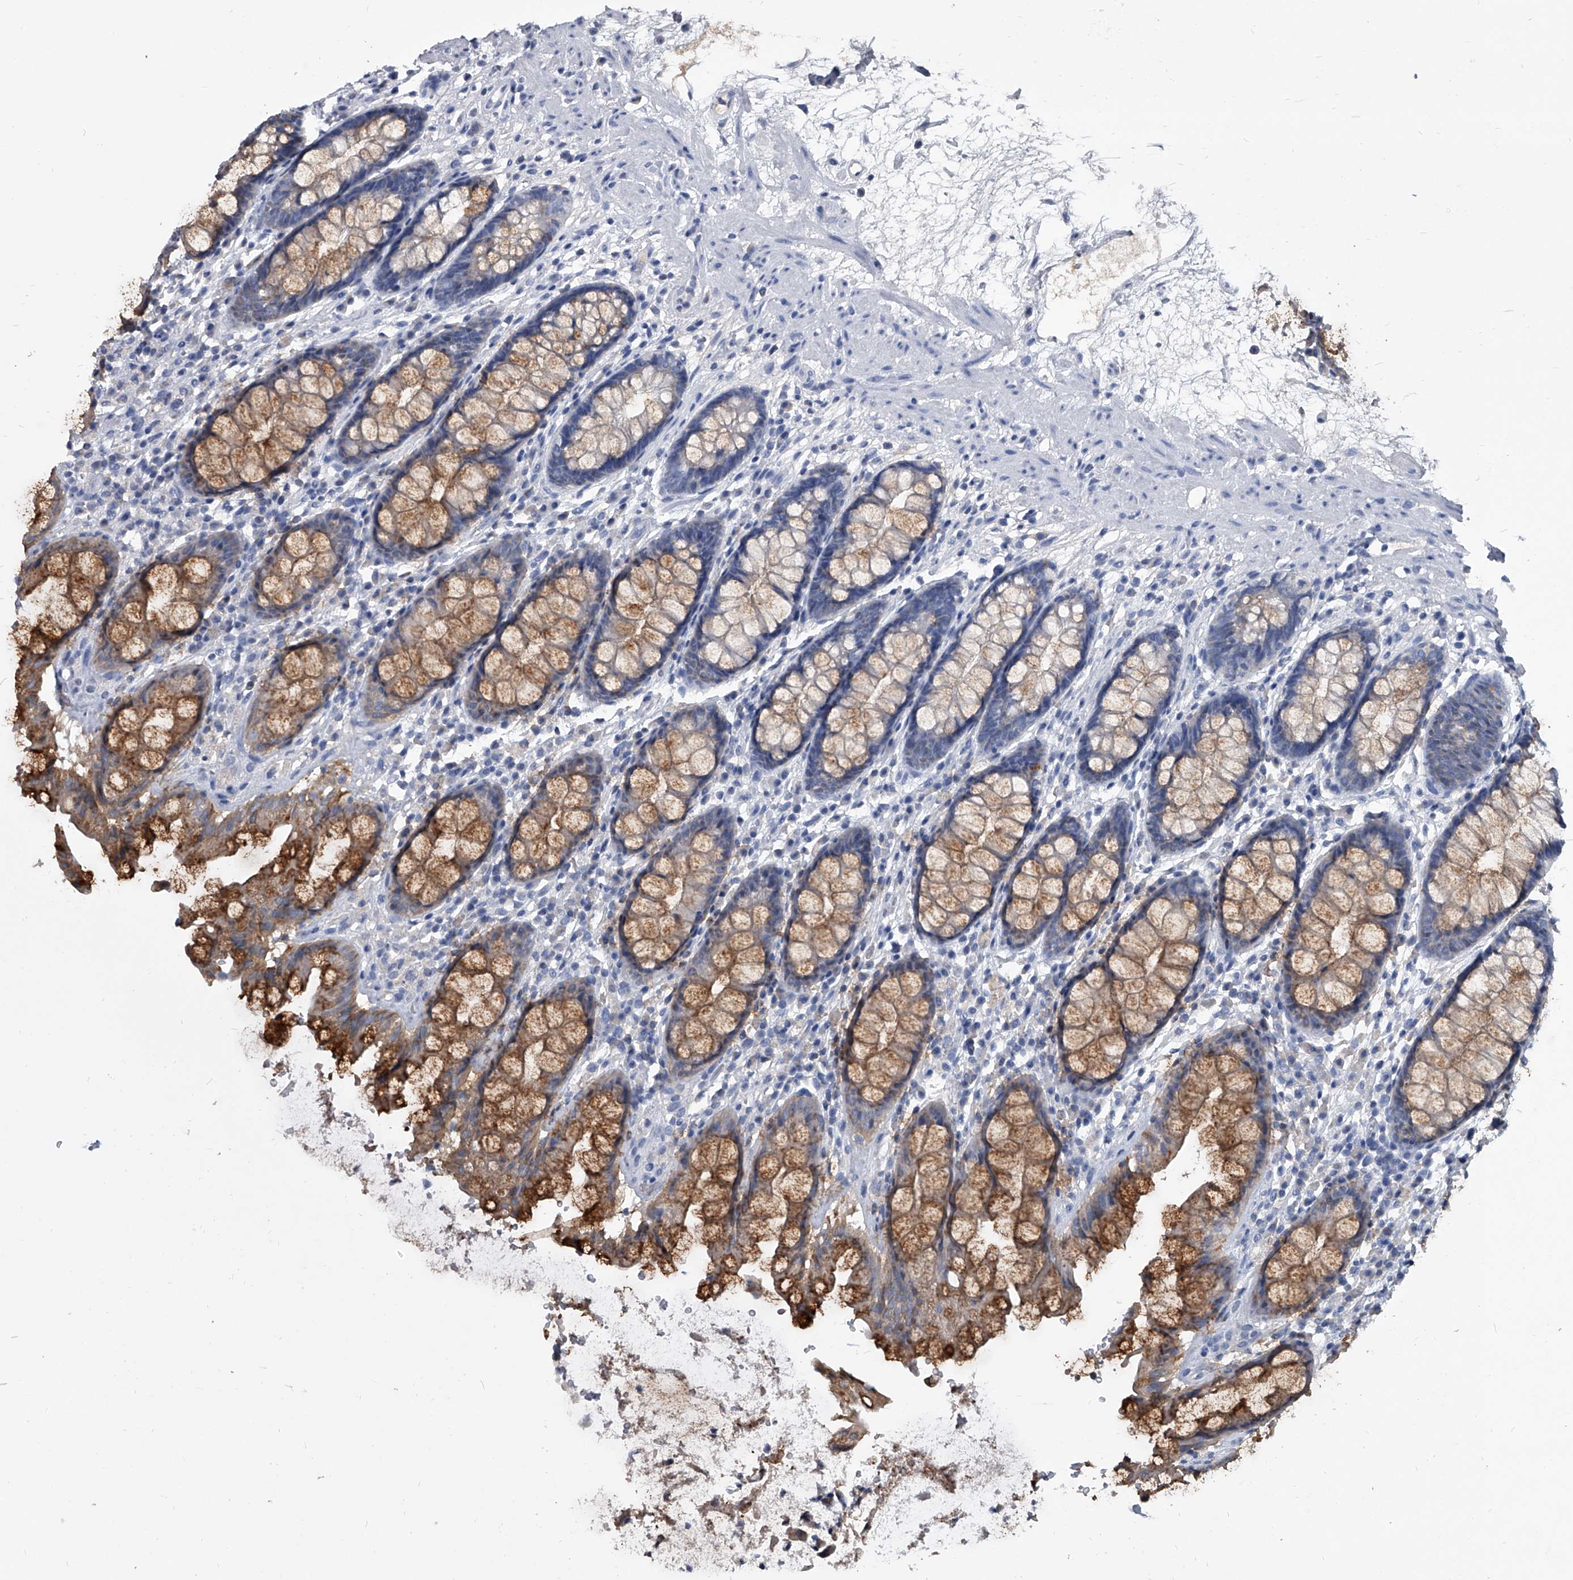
{"staining": {"intensity": "strong", "quantity": ">75%", "location": "cytoplasmic/membranous"}, "tissue": "rectum", "cell_type": "Glandular cells", "image_type": "normal", "snomed": [{"axis": "morphology", "description": "Normal tissue, NOS"}, {"axis": "topography", "description": "Rectum"}], "caption": "Brown immunohistochemical staining in unremarkable rectum demonstrates strong cytoplasmic/membranous positivity in approximately >75% of glandular cells.", "gene": "BCAS1", "patient": {"sex": "male", "age": 64}}